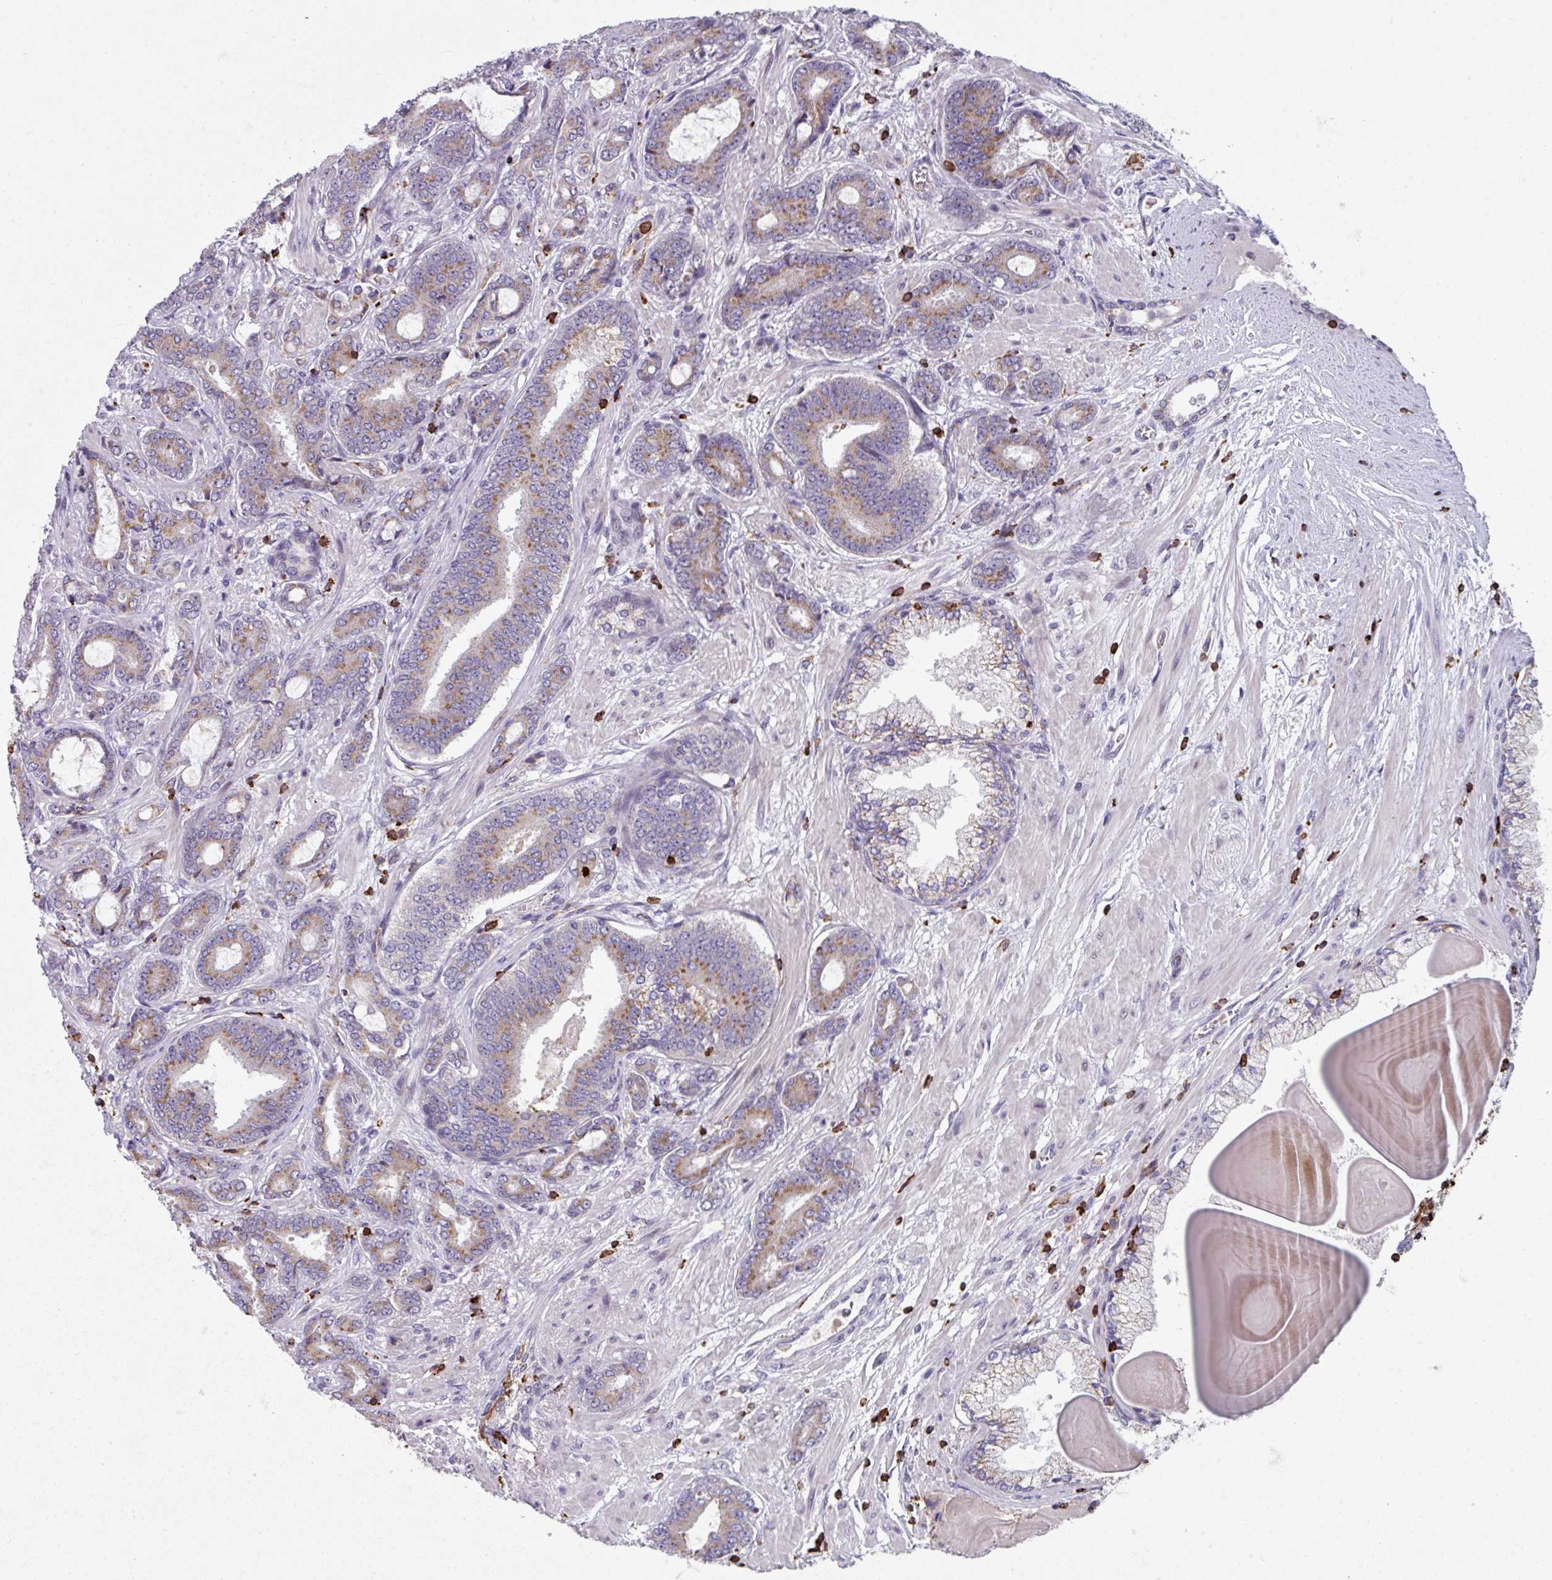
{"staining": {"intensity": "moderate", "quantity": ">75%", "location": "cytoplasmic/membranous"}, "tissue": "prostate cancer", "cell_type": "Tumor cells", "image_type": "cancer", "snomed": [{"axis": "morphology", "description": "Adenocarcinoma, Low grade"}, {"axis": "topography", "description": "Prostate and seminal vesicle, NOS"}], "caption": "There is medium levels of moderate cytoplasmic/membranous expression in tumor cells of prostate adenocarcinoma (low-grade), as demonstrated by immunohistochemical staining (brown color).", "gene": "NEDD9", "patient": {"sex": "male", "age": 61}}